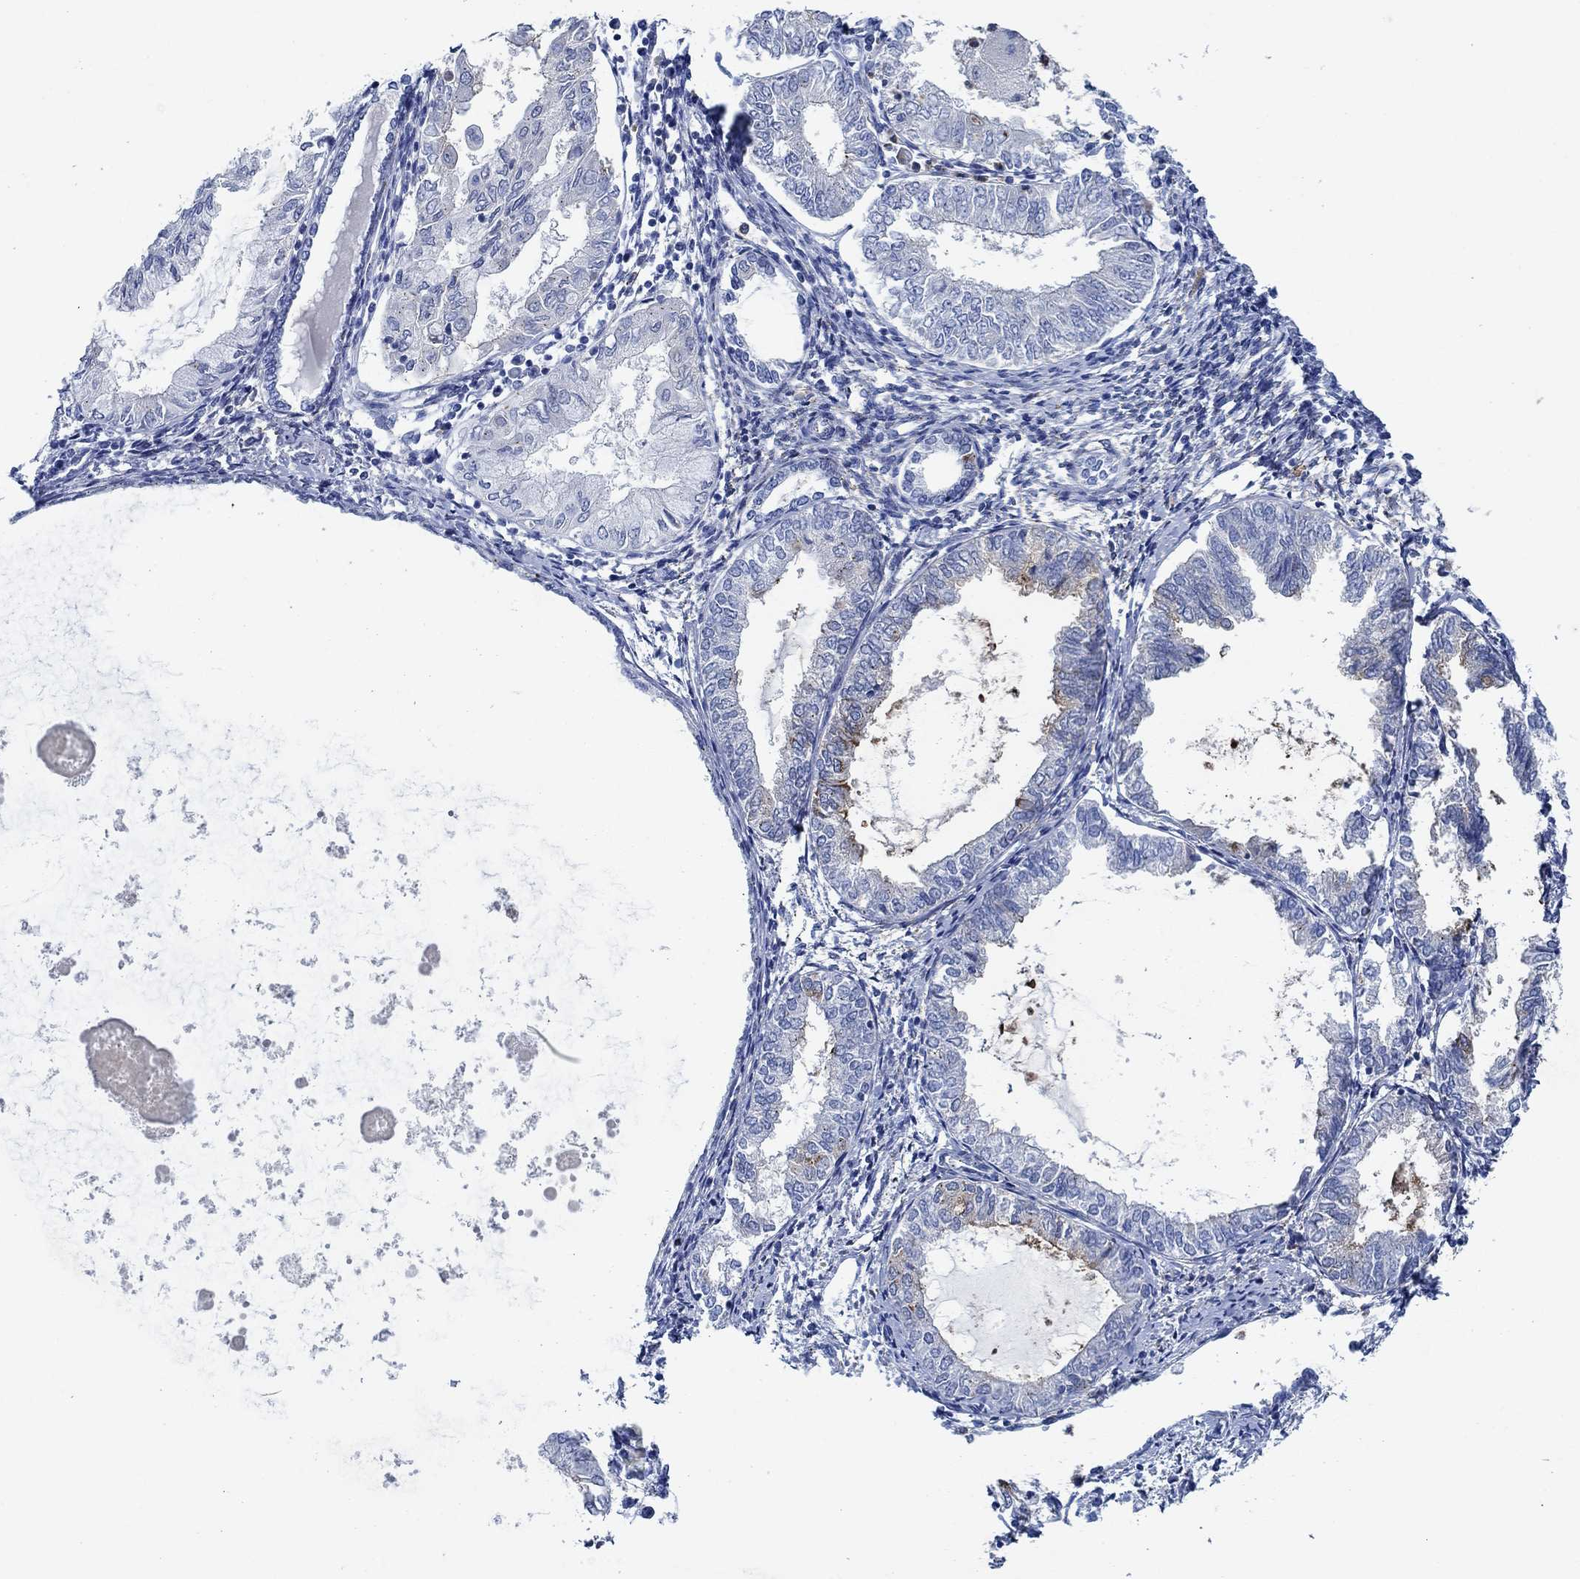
{"staining": {"intensity": "weak", "quantity": "<25%", "location": "cytoplasmic/membranous"}, "tissue": "endometrial cancer", "cell_type": "Tumor cells", "image_type": "cancer", "snomed": [{"axis": "morphology", "description": "Adenocarcinoma, NOS"}, {"axis": "topography", "description": "Endometrium"}], "caption": "This is a photomicrograph of immunohistochemistry staining of endometrial cancer, which shows no positivity in tumor cells.", "gene": "CPM", "patient": {"sex": "female", "age": 68}}